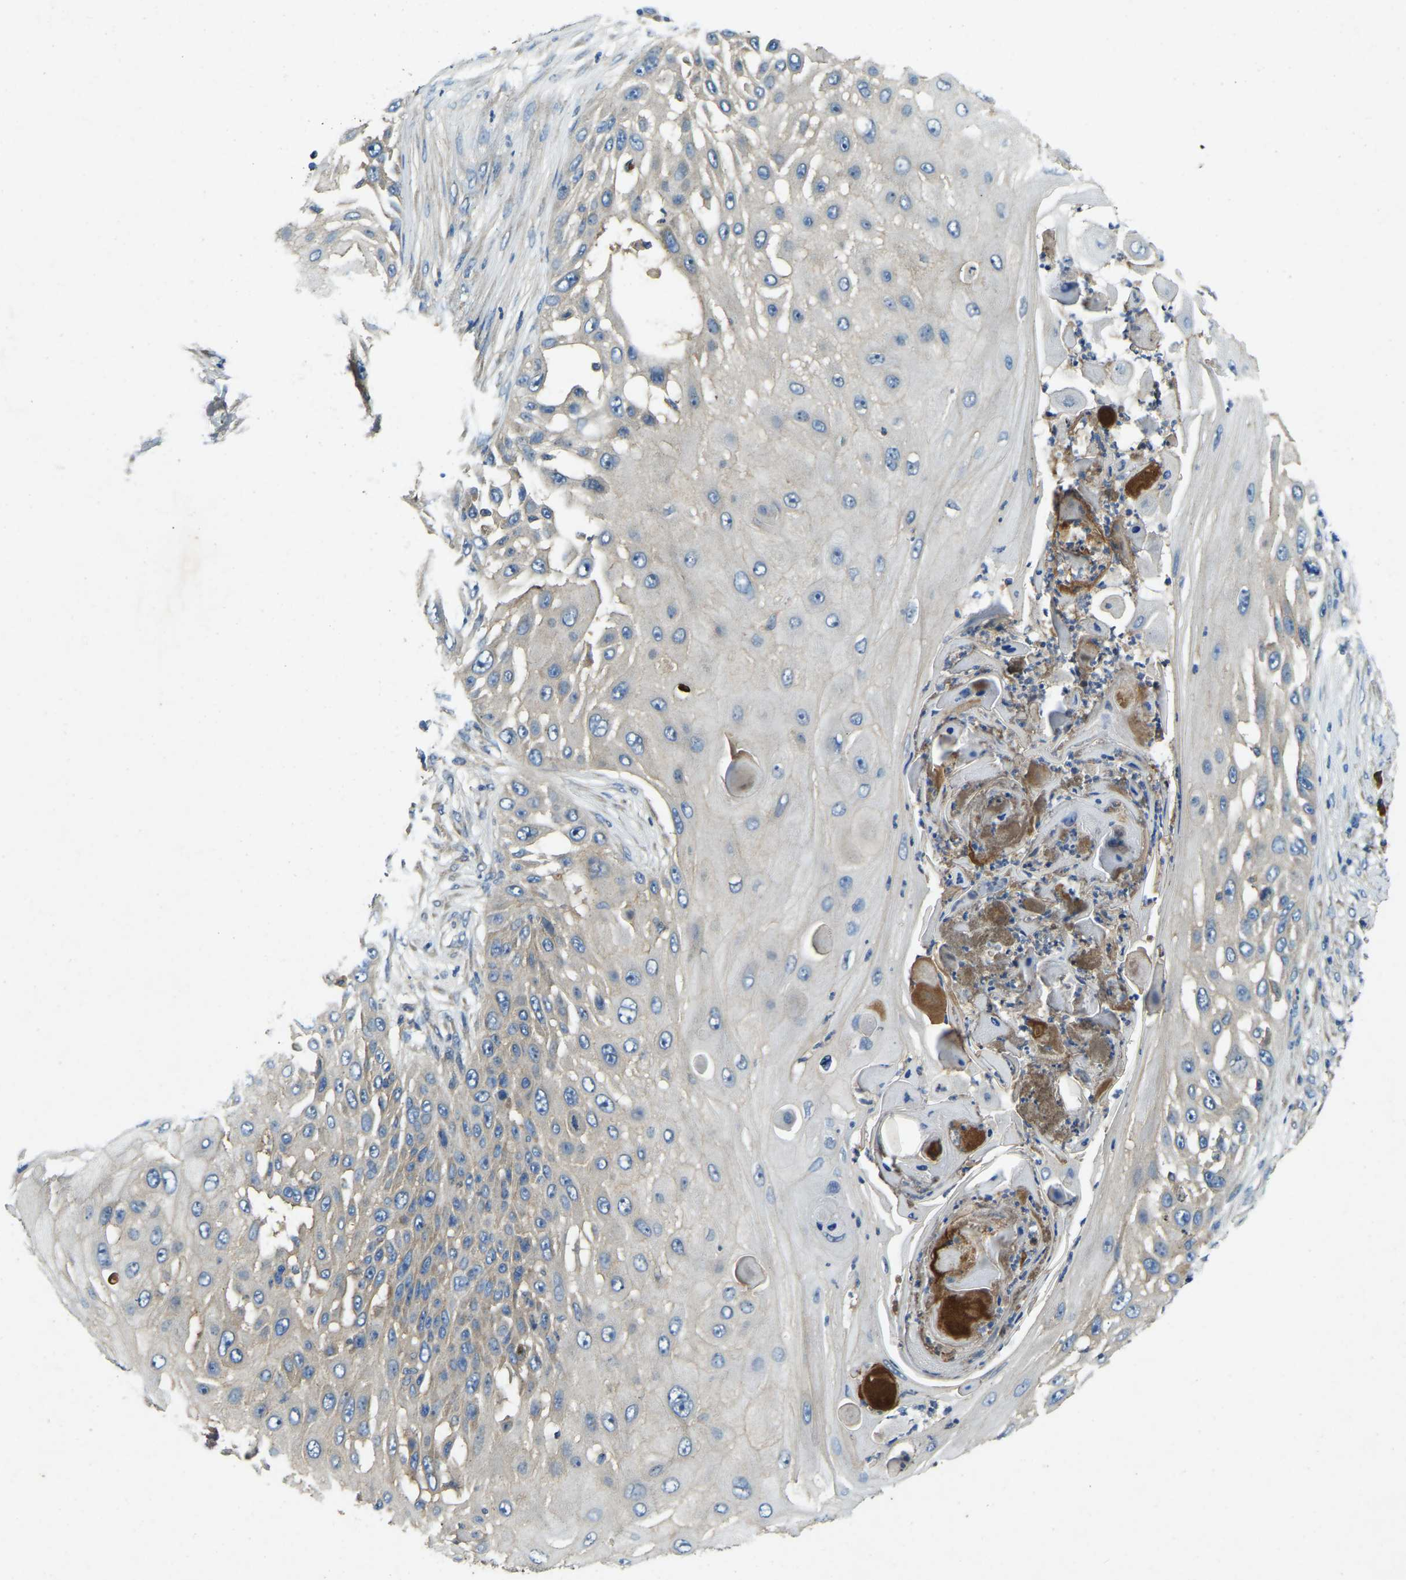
{"staining": {"intensity": "negative", "quantity": "none", "location": "none"}, "tissue": "skin cancer", "cell_type": "Tumor cells", "image_type": "cancer", "snomed": [{"axis": "morphology", "description": "Squamous cell carcinoma, NOS"}, {"axis": "topography", "description": "Skin"}], "caption": "Immunohistochemical staining of human skin squamous cell carcinoma reveals no significant staining in tumor cells.", "gene": "ATP8B1", "patient": {"sex": "female", "age": 44}}